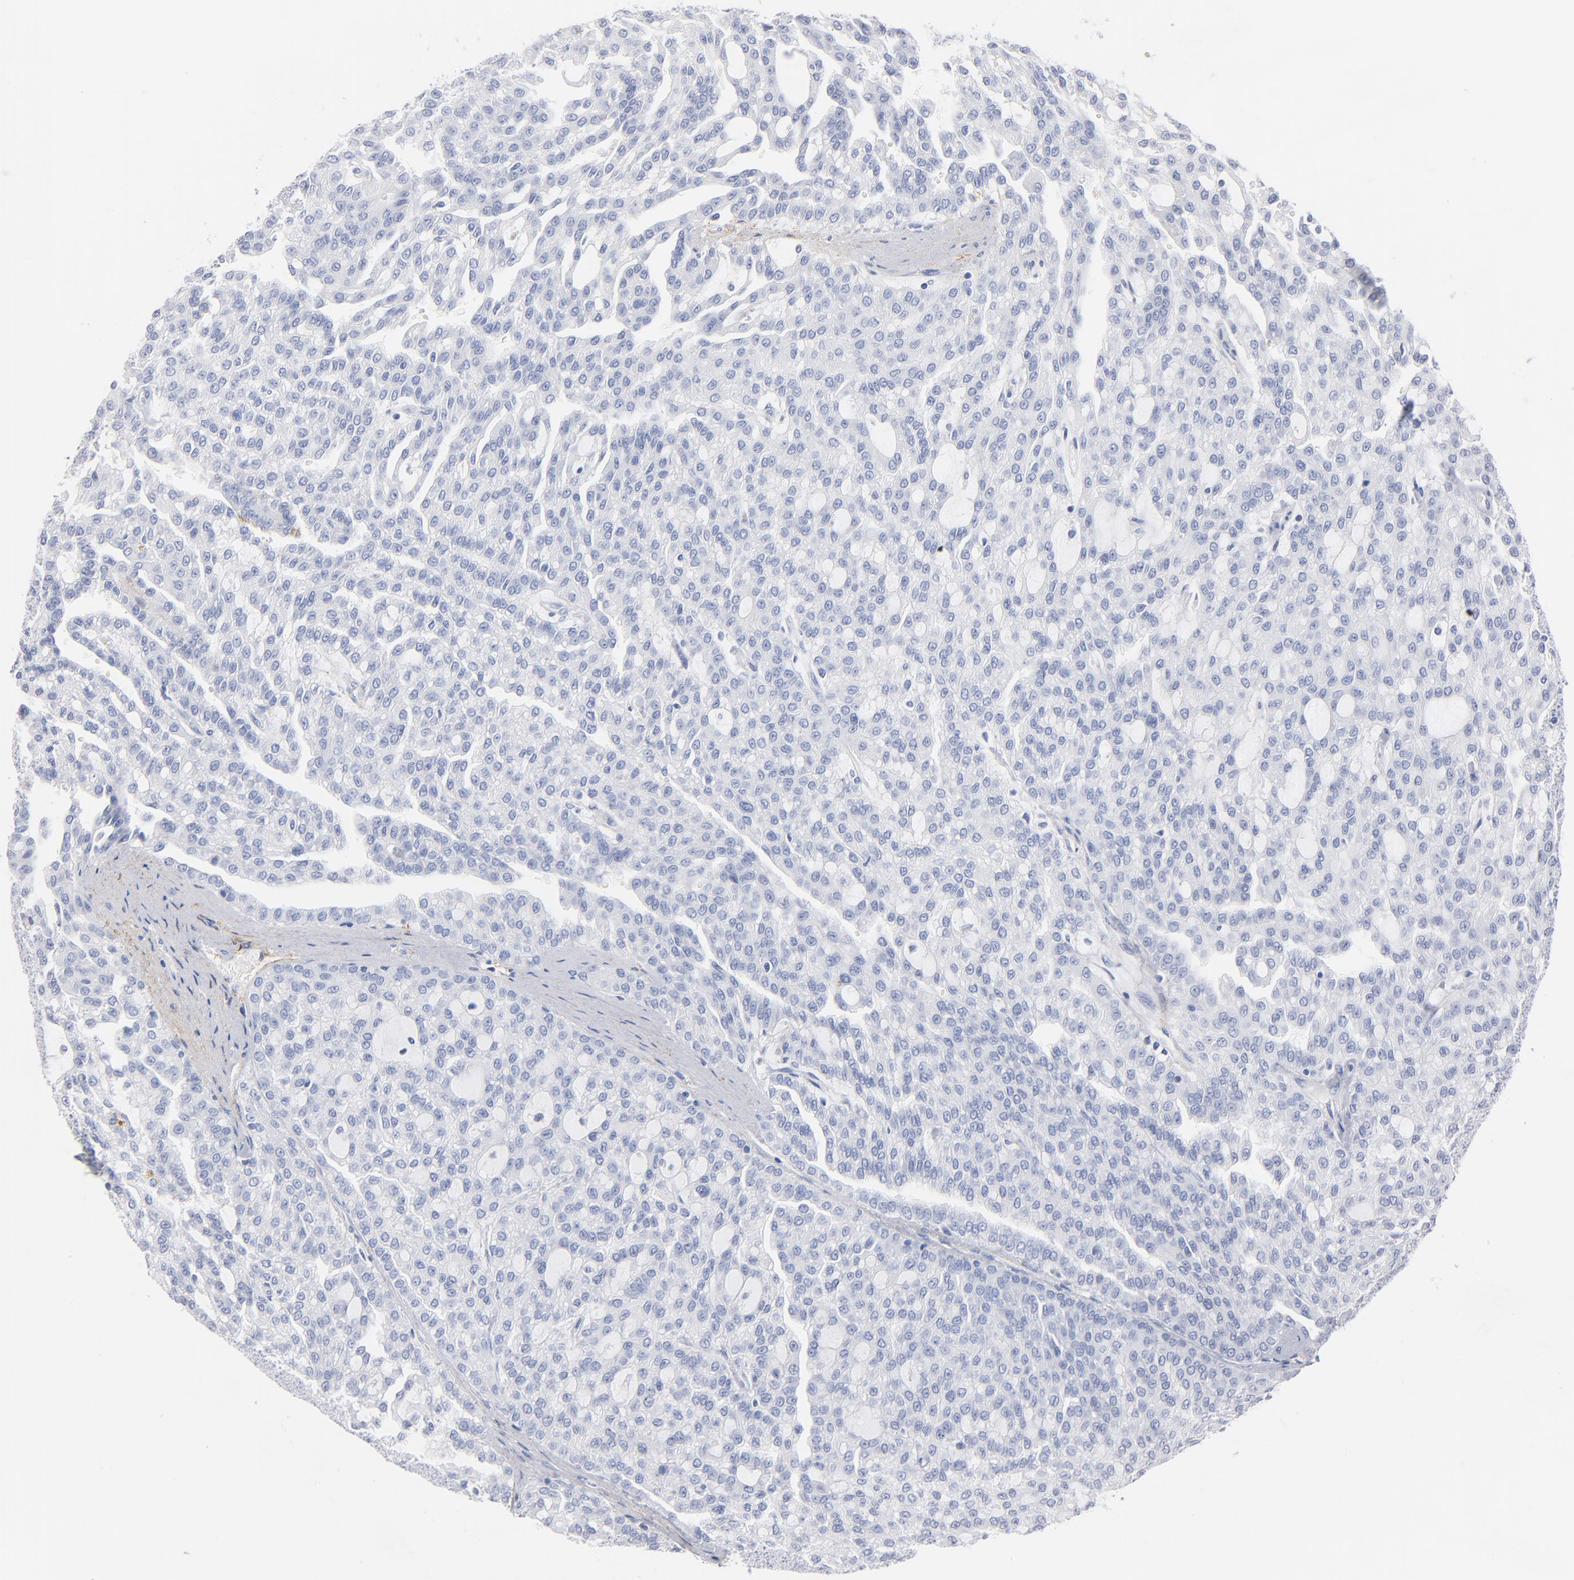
{"staining": {"intensity": "negative", "quantity": "none", "location": "none"}, "tissue": "renal cancer", "cell_type": "Tumor cells", "image_type": "cancer", "snomed": [{"axis": "morphology", "description": "Adenocarcinoma, NOS"}, {"axis": "topography", "description": "Kidney"}], "caption": "A histopathology image of human renal adenocarcinoma is negative for staining in tumor cells. The staining was performed using DAB to visualize the protein expression in brown, while the nuclei were stained in blue with hematoxylin (Magnification: 20x).", "gene": "AGTR1", "patient": {"sex": "male", "age": 63}}